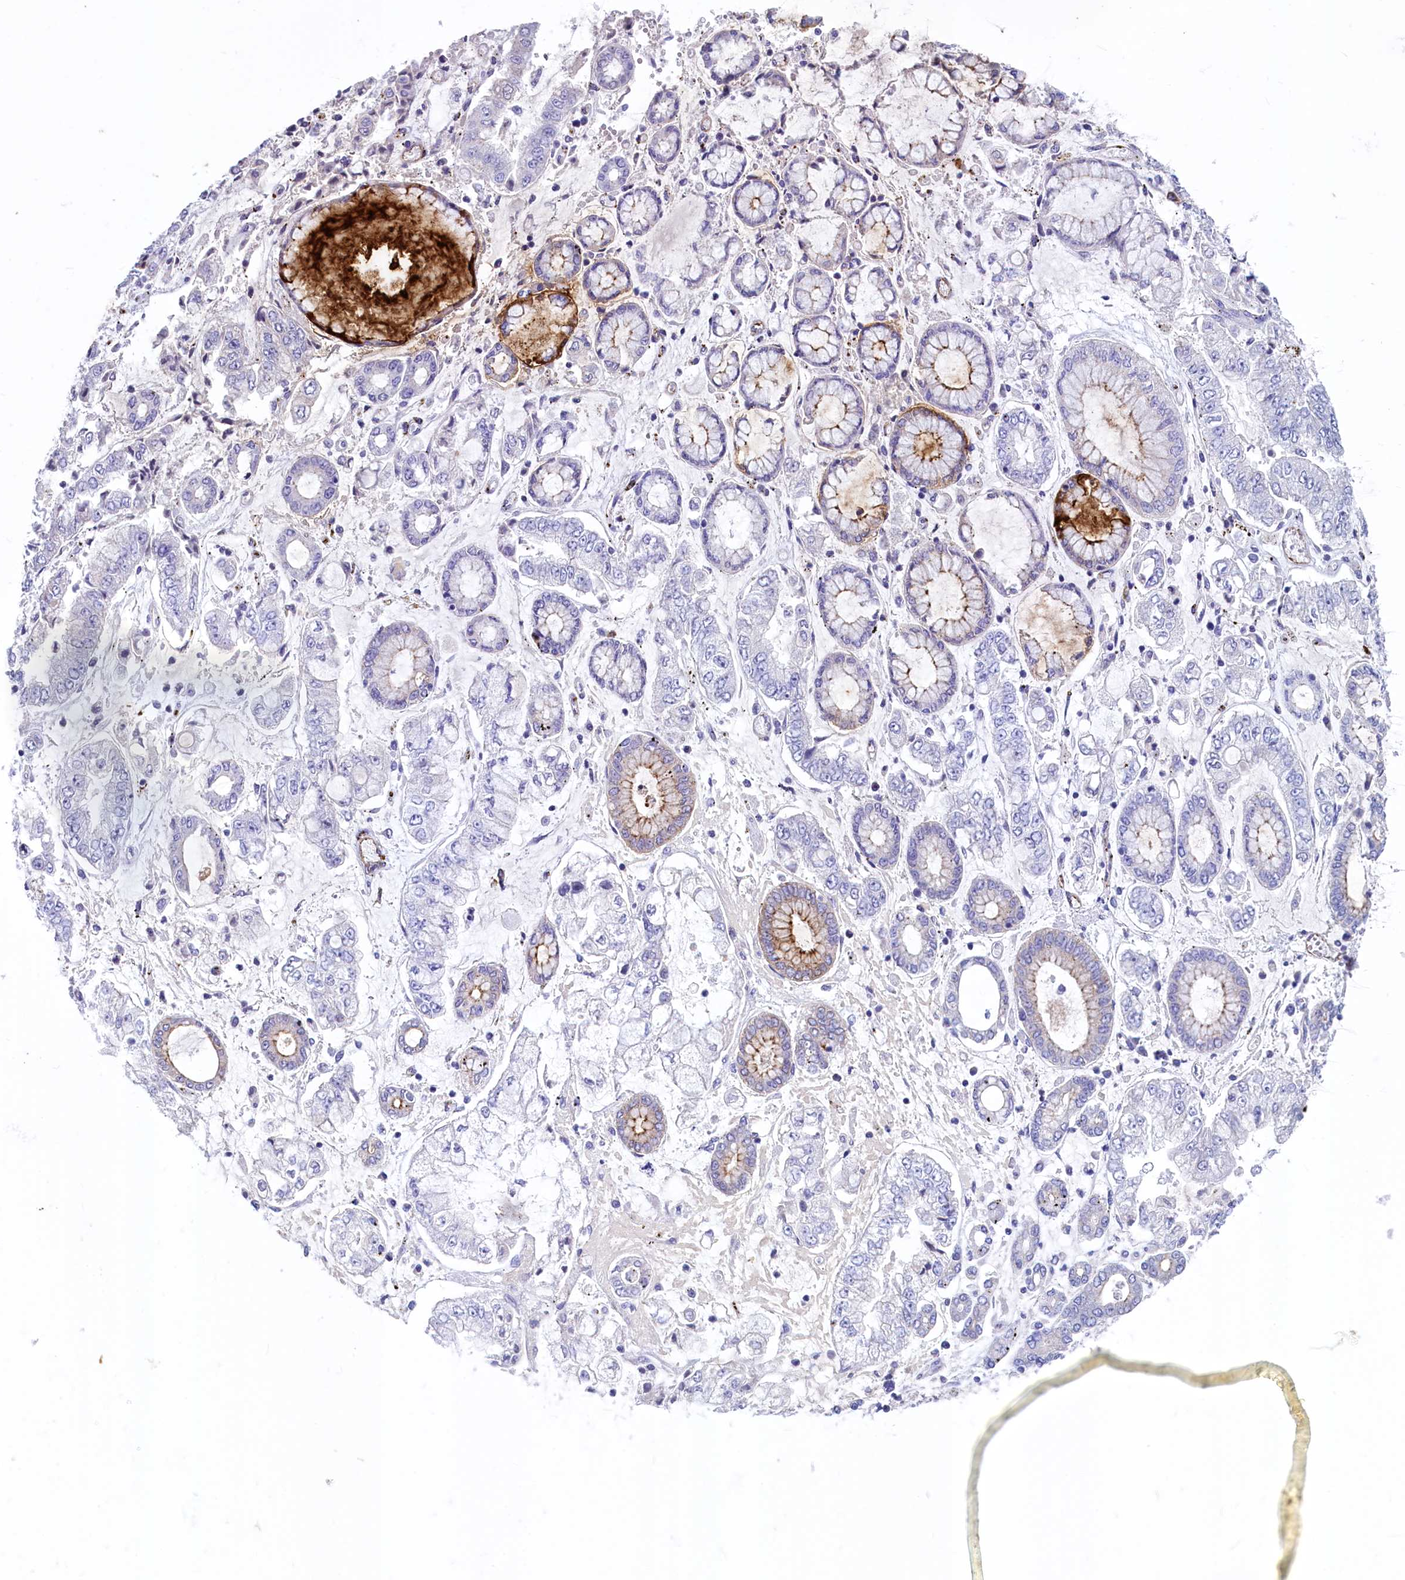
{"staining": {"intensity": "negative", "quantity": "none", "location": "none"}, "tissue": "stomach cancer", "cell_type": "Tumor cells", "image_type": "cancer", "snomed": [{"axis": "morphology", "description": "Adenocarcinoma, NOS"}, {"axis": "topography", "description": "Stomach"}], "caption": "DAB (3,3'-diaminobenzidine) immunohistochemical staining of human stomach cancer (adenocarcinoma) exhibits no significant expression in tumor cells.", "gene": "INSC", "patient": {"sex": "male", "age": 76}}